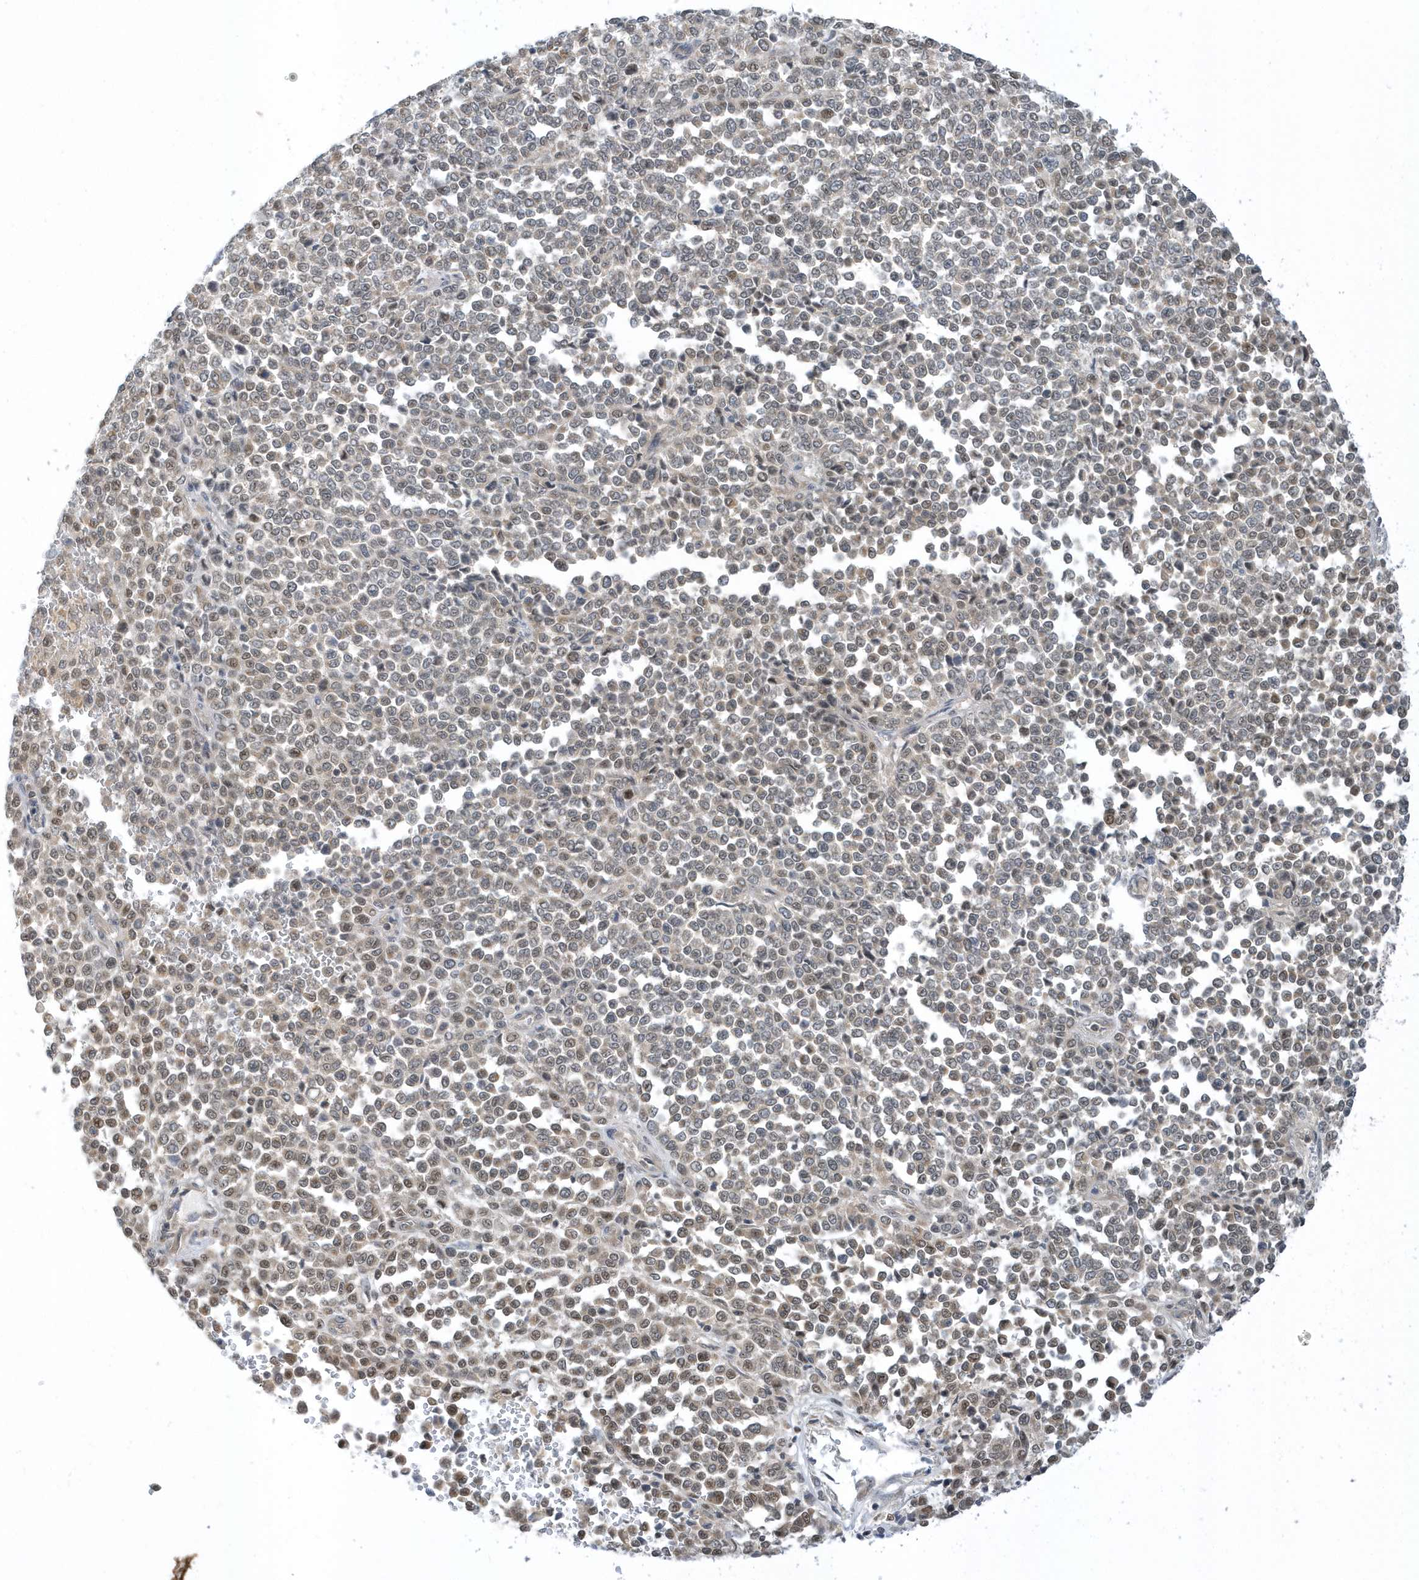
{"staining": {"intensity": "weak", "quantity": "<25%", "location": "nuclear"}, "tissue": "melanoma", "cell_type": "Tumor cells", "image_type": "cancer", "snomed": [{"axis": "morphology", "description": "Malignant melanoma, Metastatic site"}, {"axis": "topography", "description": "Pancreas"}], "caption": "This is a histopathology image of immunohistochemistry staining of melanoma, which shows no staining in tumor cells. Nuclei are stained in blue.", "gene": "ZNF740", "patient": {"sex": "female", "age": 30}}